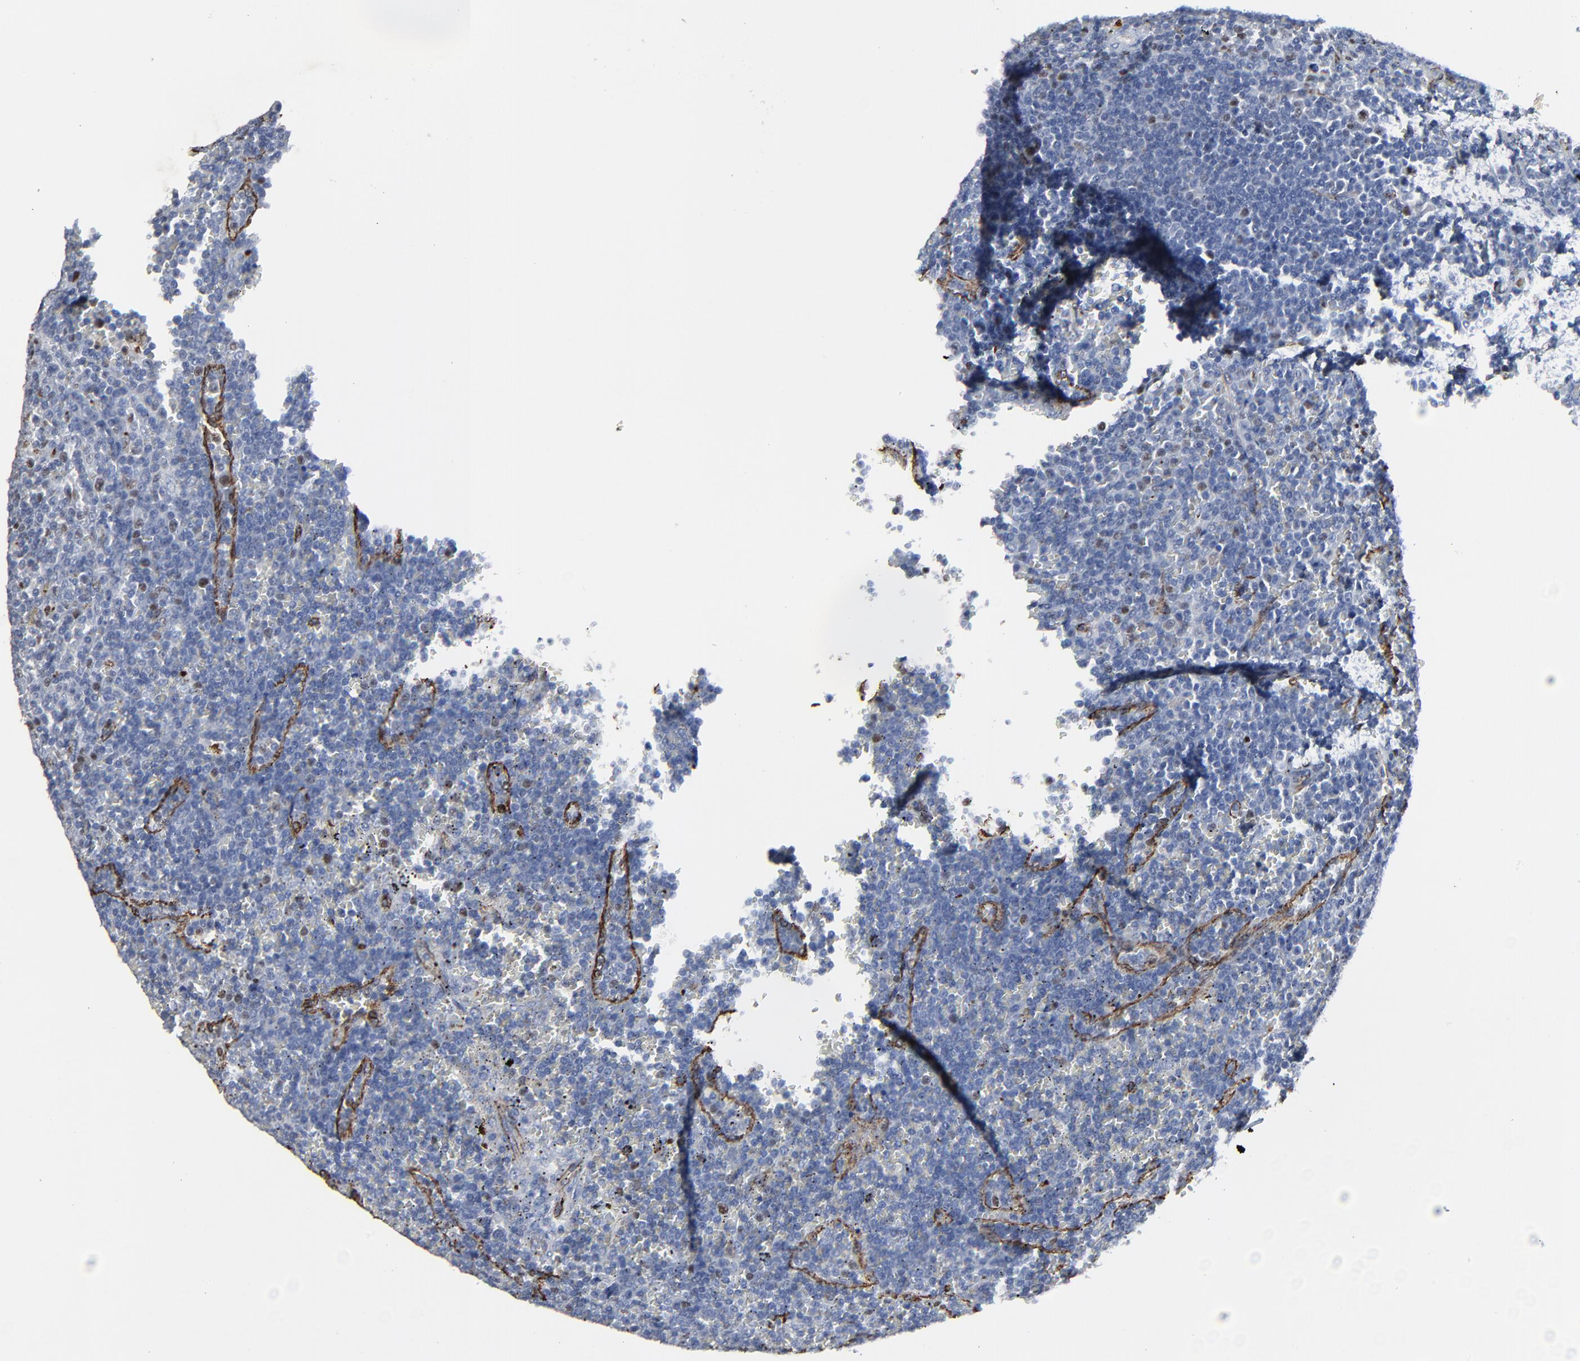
{"staining": {"intensity": "moderate", "quantity": "25%-75%", "location": "nuclear"}, "tissue": "lymphoma", "cell_type": "Tumor cells", "image_type": "cancer", "snomed": [{"axis": "morphology", "description": "Malignant lymphoma, non-Hodgkin's type, Low grade"}, {"axis": "topography", "description": "Spleen"}], "caption": "An immunohistochemistry micrograph of neoplastic tissue is shown. Protein staining in brown labels moderate nuclear positivity in lymphoma within tumor cells.", "gene": "BIRC3", "patient": {"sex": "male", "age": 80}}